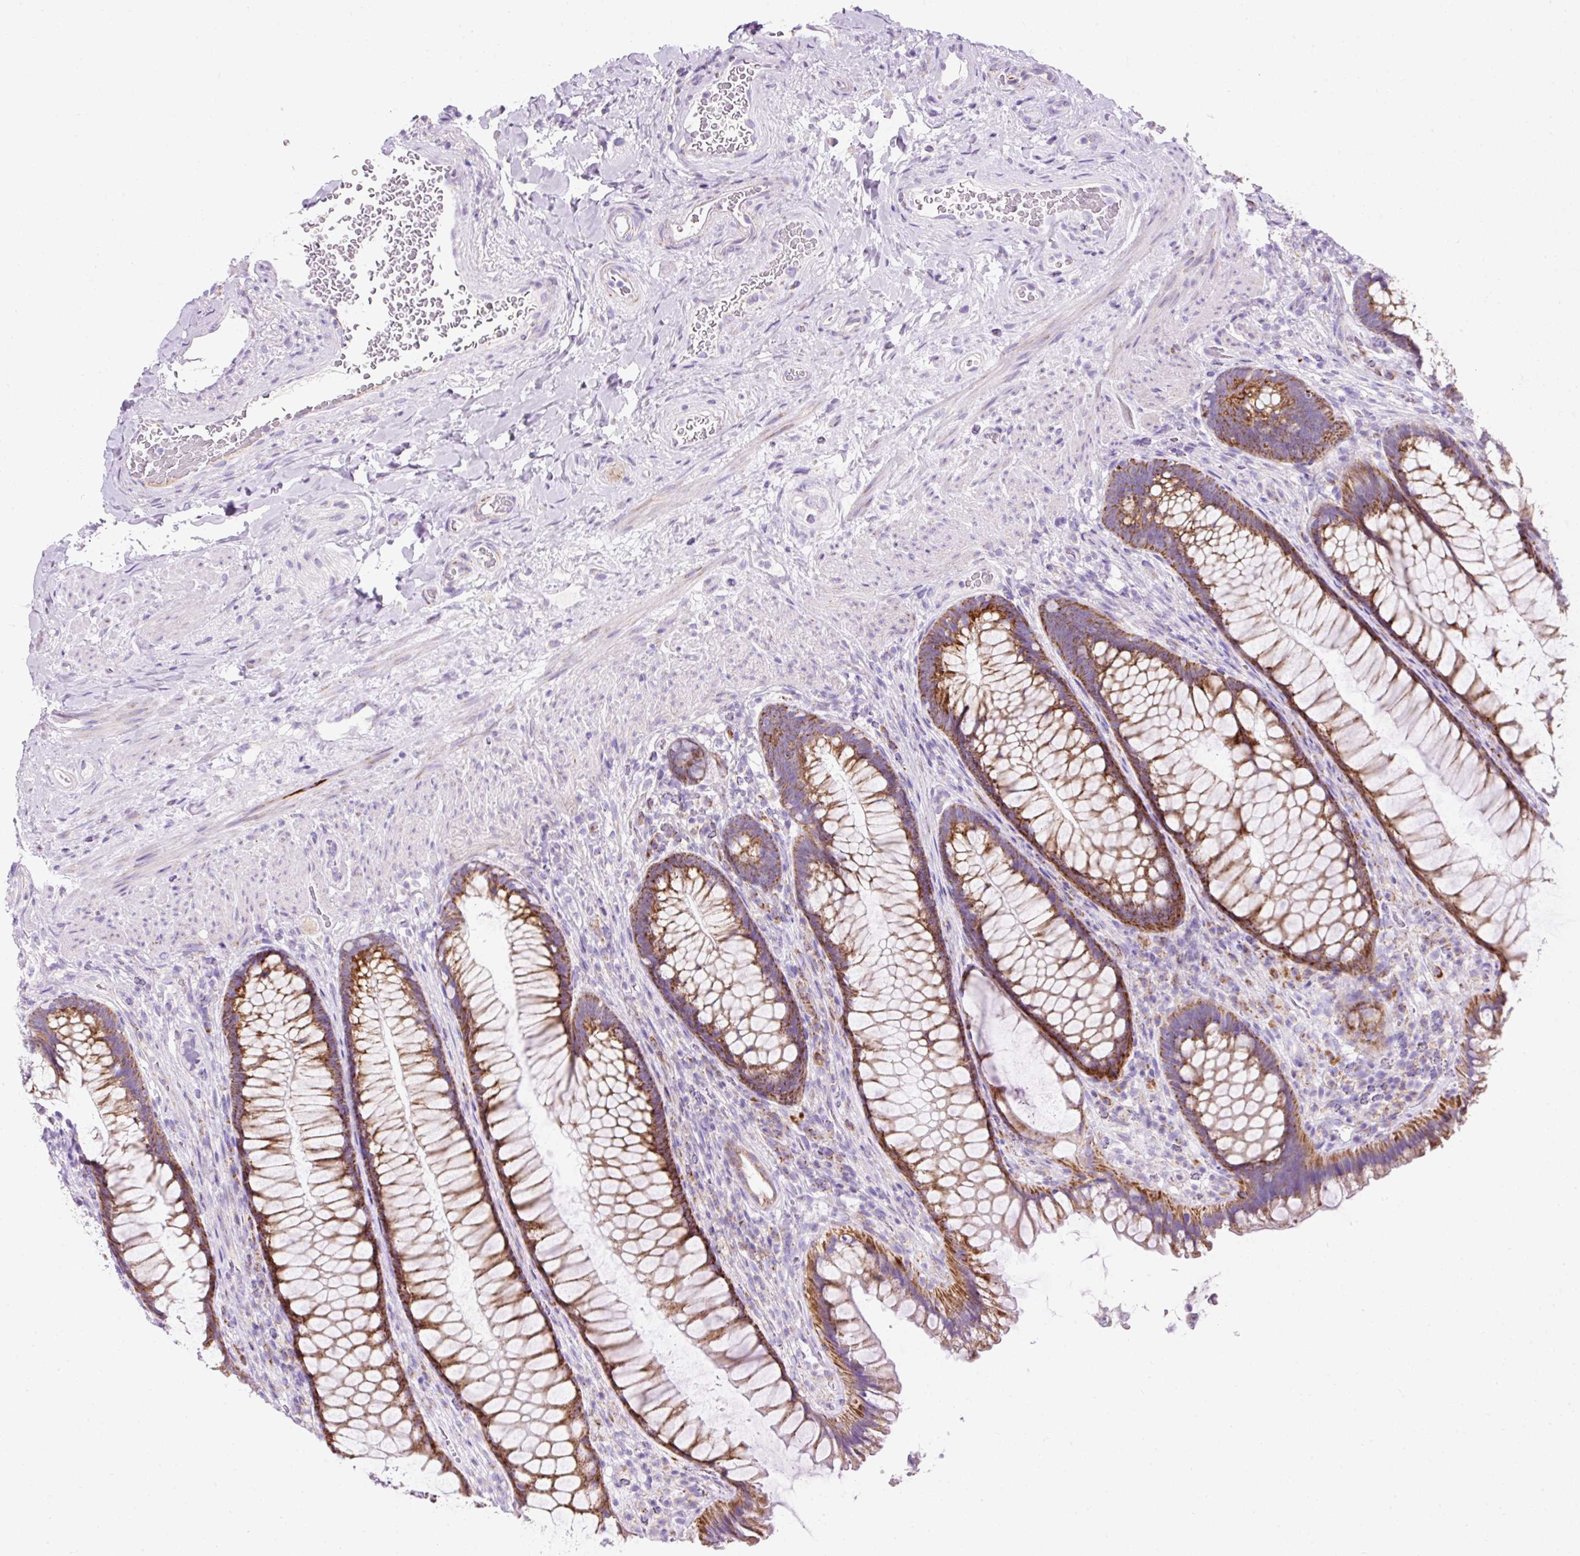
{"staining": {"intensity": "strong", "quantity": ">75%", "location": "cytoplasmic/membranous"}, "tissue": "rectum", "cell_type": "Glandular cells", "image_type": "normal", "snomed": [{"axis": "morphology", "description": "Normal tissue, NOS"}, {"axis": "topography", "description": "Rectum"}], "caption": "Glandular cells demonstrate high levels of strong cytoplasmic/membranous positivity in approximately >75% of cells in unremarkable rectum. The protein of interest is shown in brown color, while the nuclei are stained blue.", "gene": "PLPP2", "patient": {"sex": "male", "age": 53}}